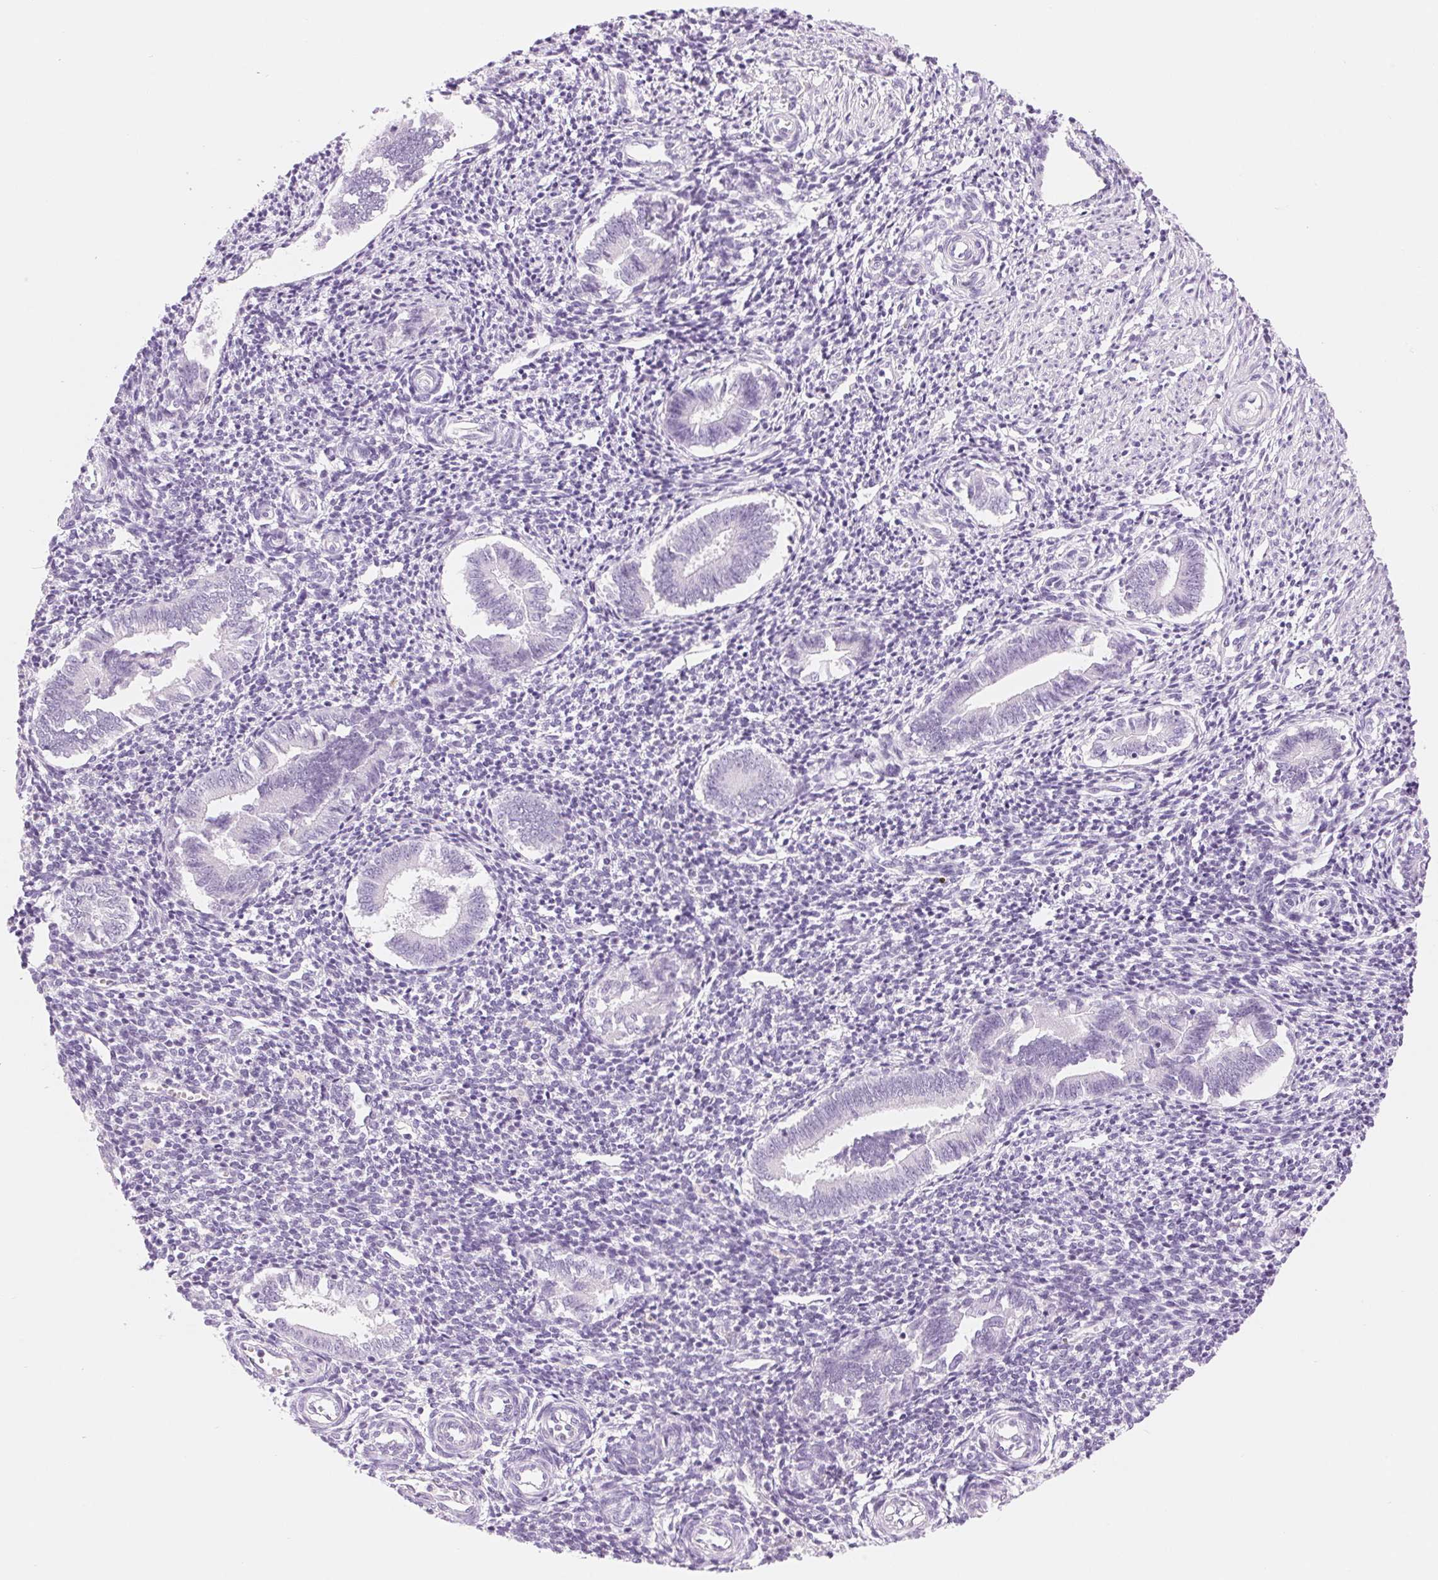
{"staining": {"intensity": "negative", "quantity": "none", "location": "none"}, "tissue": "endometrium", "cell_type": "Cells in endometrial stroma", "image_type": "normal", "snomed": [{"axis": "morphology", "description": "Normal tissue, NOS"}, {"axis": "topography", "description": "Endometrium"}], "caption": "Immunohistochemical staining of unremarkable human endometrium demonstrates no significant staining in cells in endometrial stroma.", "gene": "ASGR2", "patient": {"sex": "female", "age": 25}}